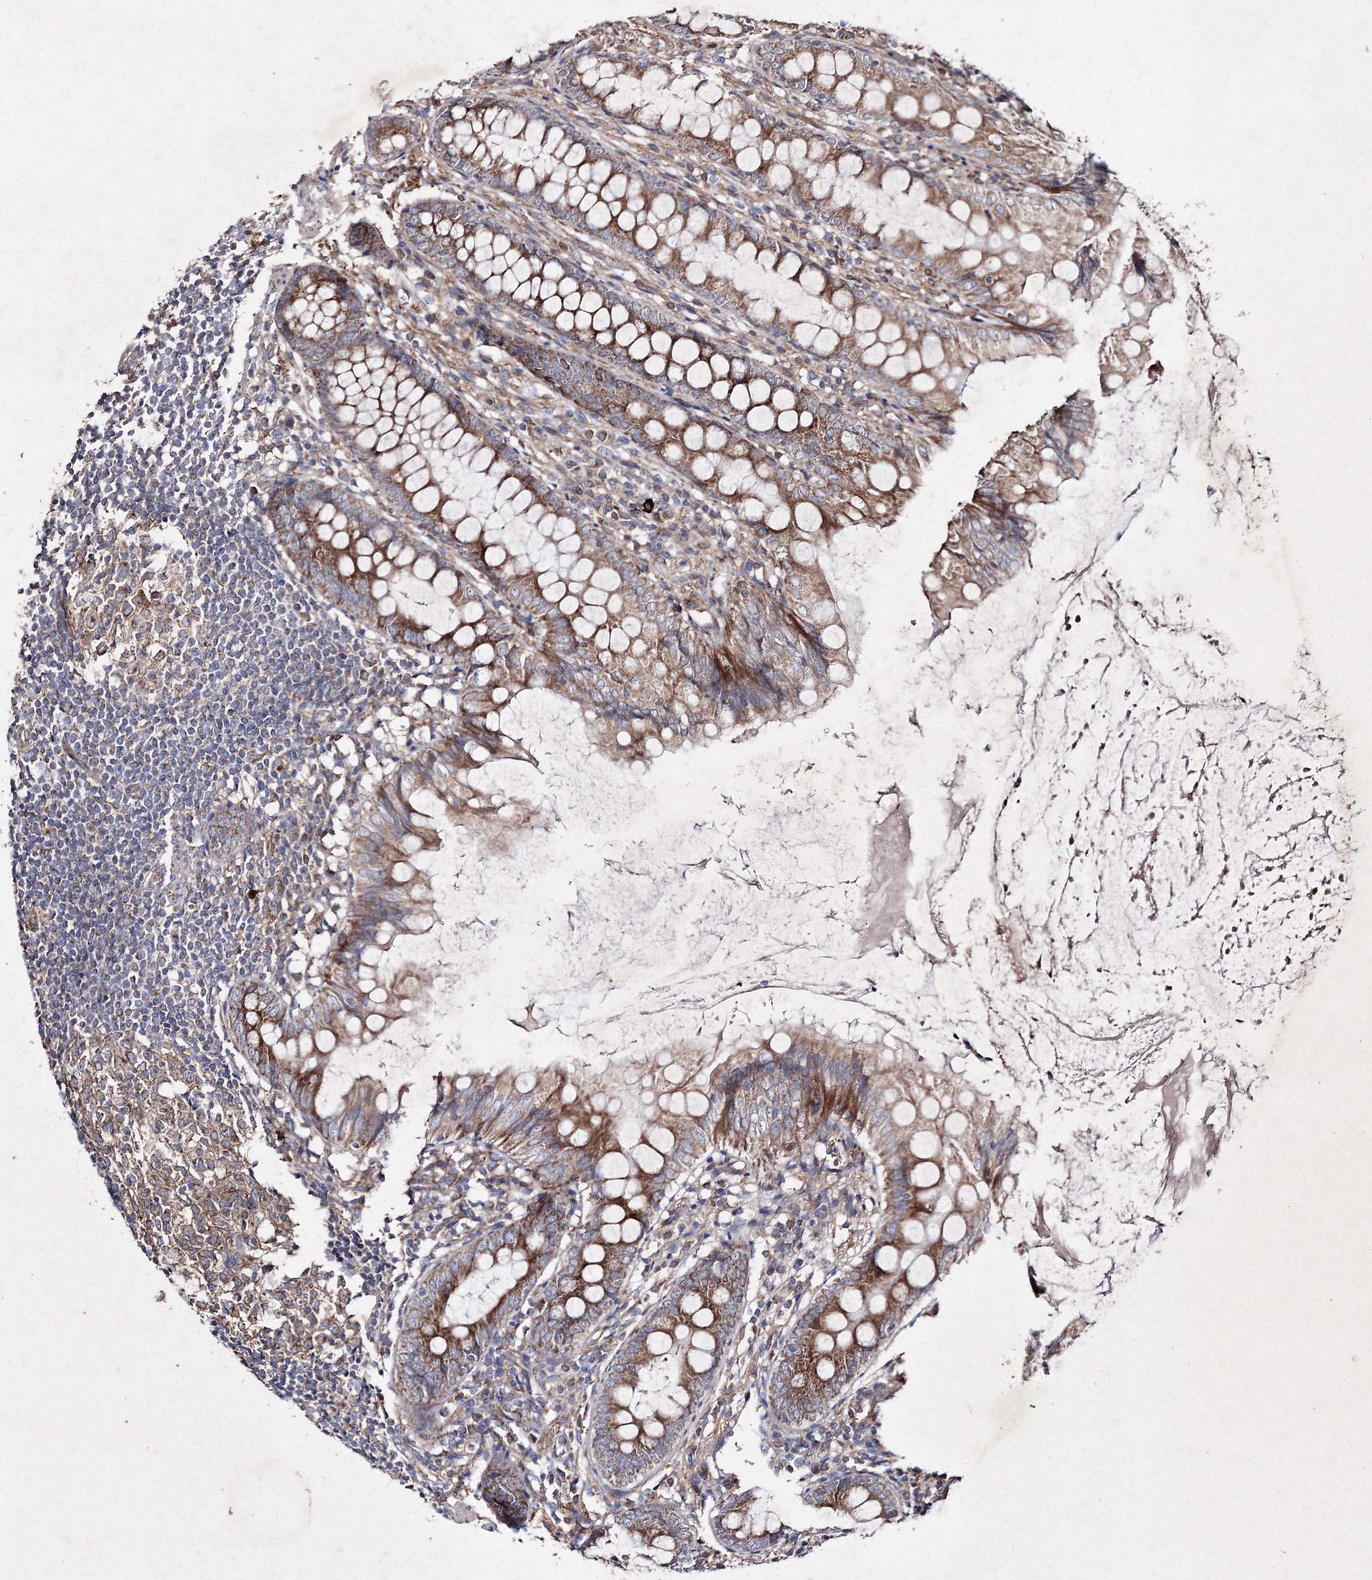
{"staining": {"intensity": "moderate", "quantity": ">75%", "location": "cytoplasmic/membranous"}, "tissue": "appendix", "cell_type": "Glandular cells", "image_type": "normal", "snomed": [{"axis": "morphology", "description": "Normal tissue, NOS"}, {"axis": "topography", "description": "Appendix"}], "caption": "Approximately >75% of glandular cells in benign appendix display moderate cytoplasmic/membranous protein expression as visualized by brown immunohistochemical staining.", "gene": "GFM1", "patient": {"sex": "female", "age": 77}}